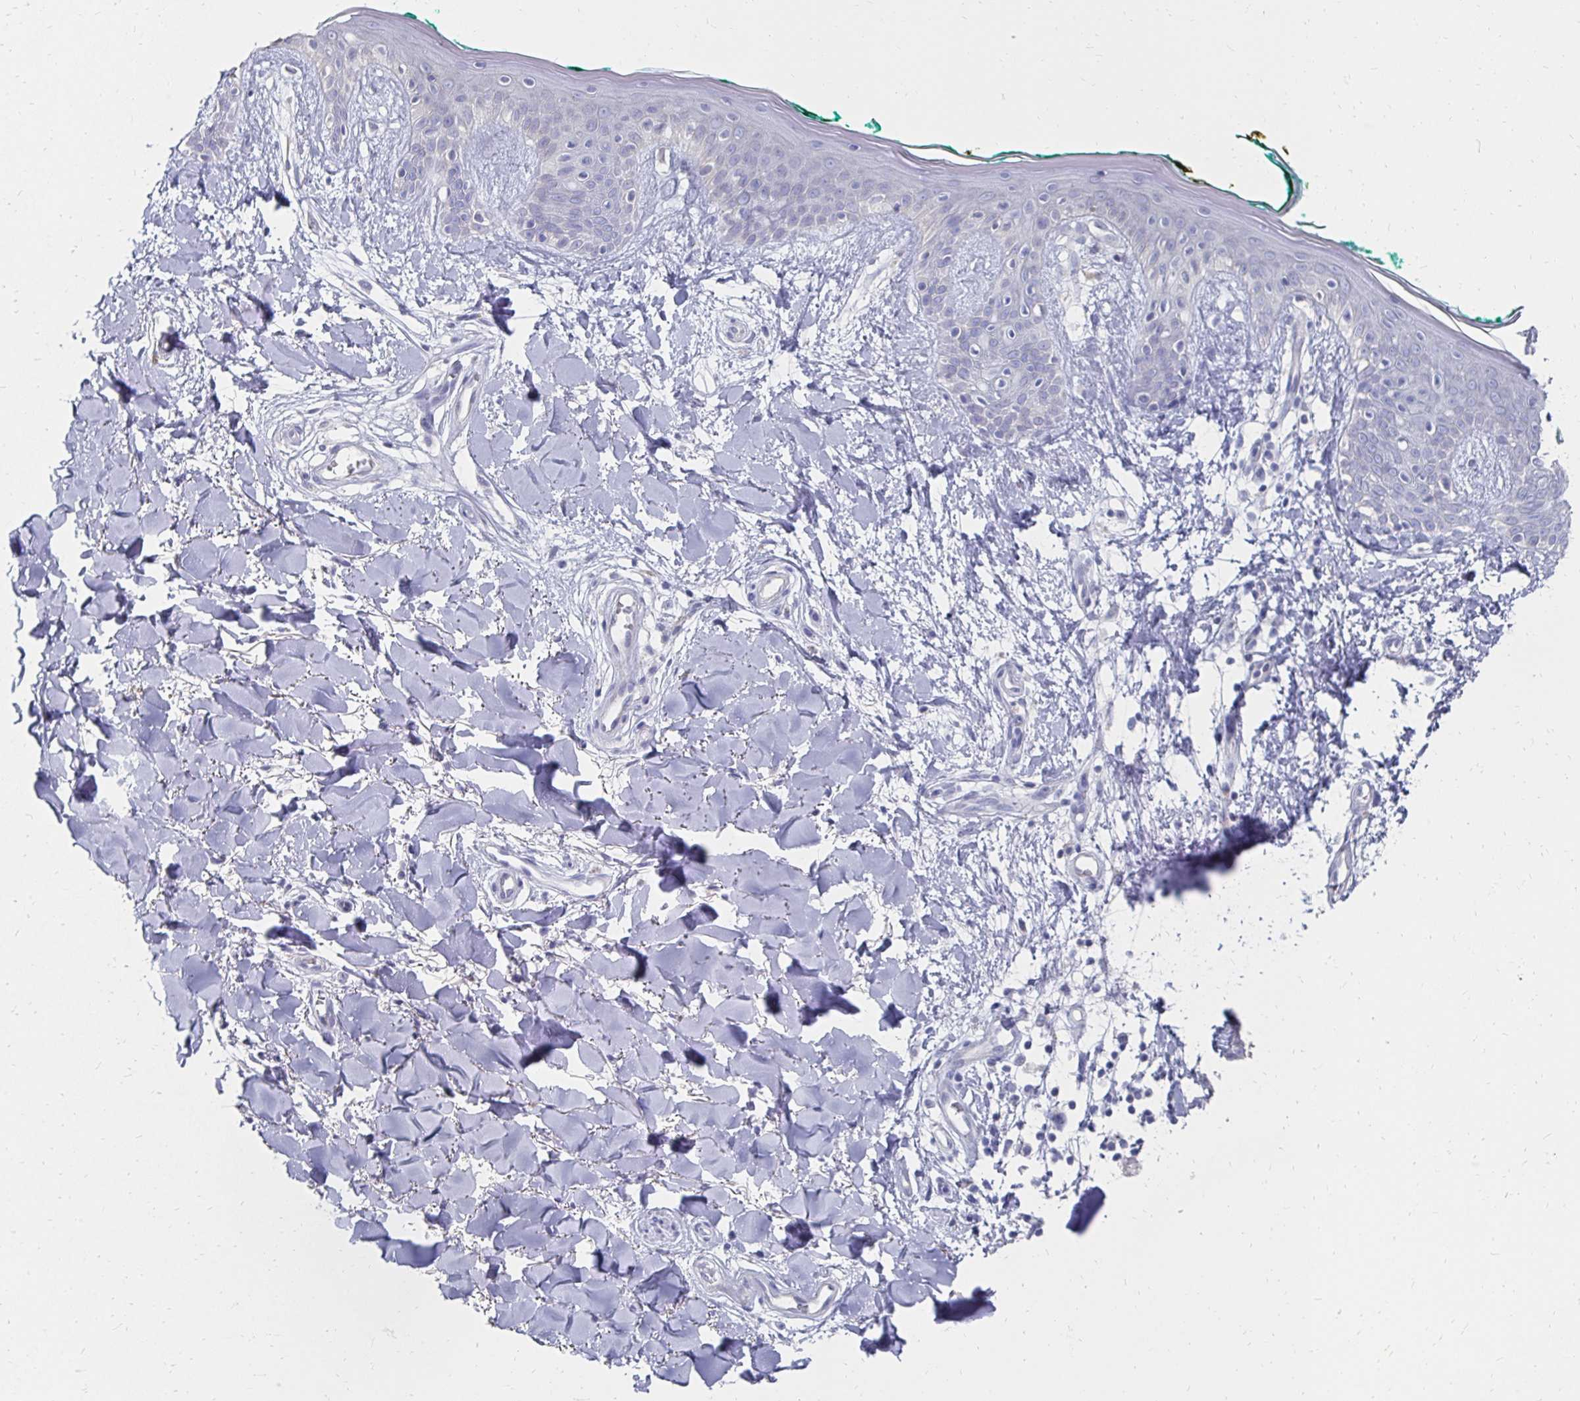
{"staining": {"intensity": "negative", "quantity": "none", "location": "none"}, "tissue": "skin", "cell_type": "Fibroblasts", "image_type": "normal", "snomed": [{"axis": "morphology", "description": "Normal tissue, NOS"}, {"axis": "topography", "description": "Skin"}], "caption": "DAB immunohistochemical staining of benign human skin reveals no significant positivity in fibroblasts.", "gene": "SYCP3", "patient": {"sex": "female", "age": 34}}